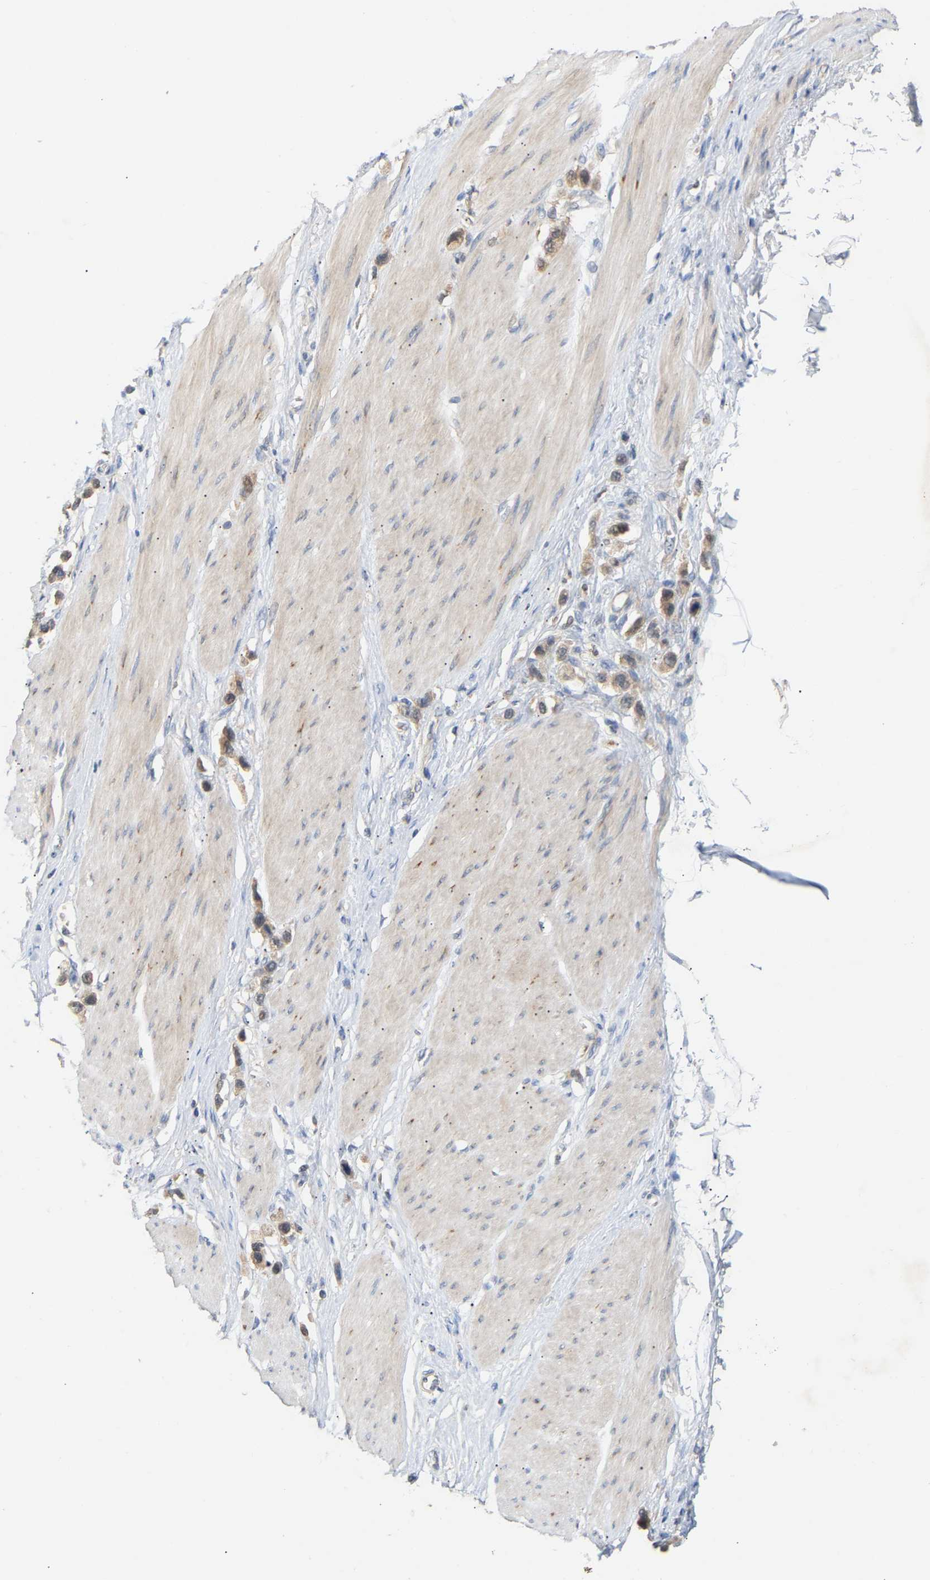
{"staining": {"intensity": "weak", "quantity": ">75%", "location": "cytoplasmic/membranous"}, "tissue": "stomach cancer", "cell_type": "Tumor cells", "image_type": "cancer", "snomed": [{"axis": "morphology", "description": "Adenocarcinoma, NOS"}, {"axis": "topography", "description": "Stomach"}], "caption": "Immunohistochemical staining of adenocarcinoma (stomach) exhibits low levels of weak cytoplasmic/membranous staining in approximately >75% of tumor cells.", "gene": "TPMT", "patient": {"sex": "female", "age": 65}}